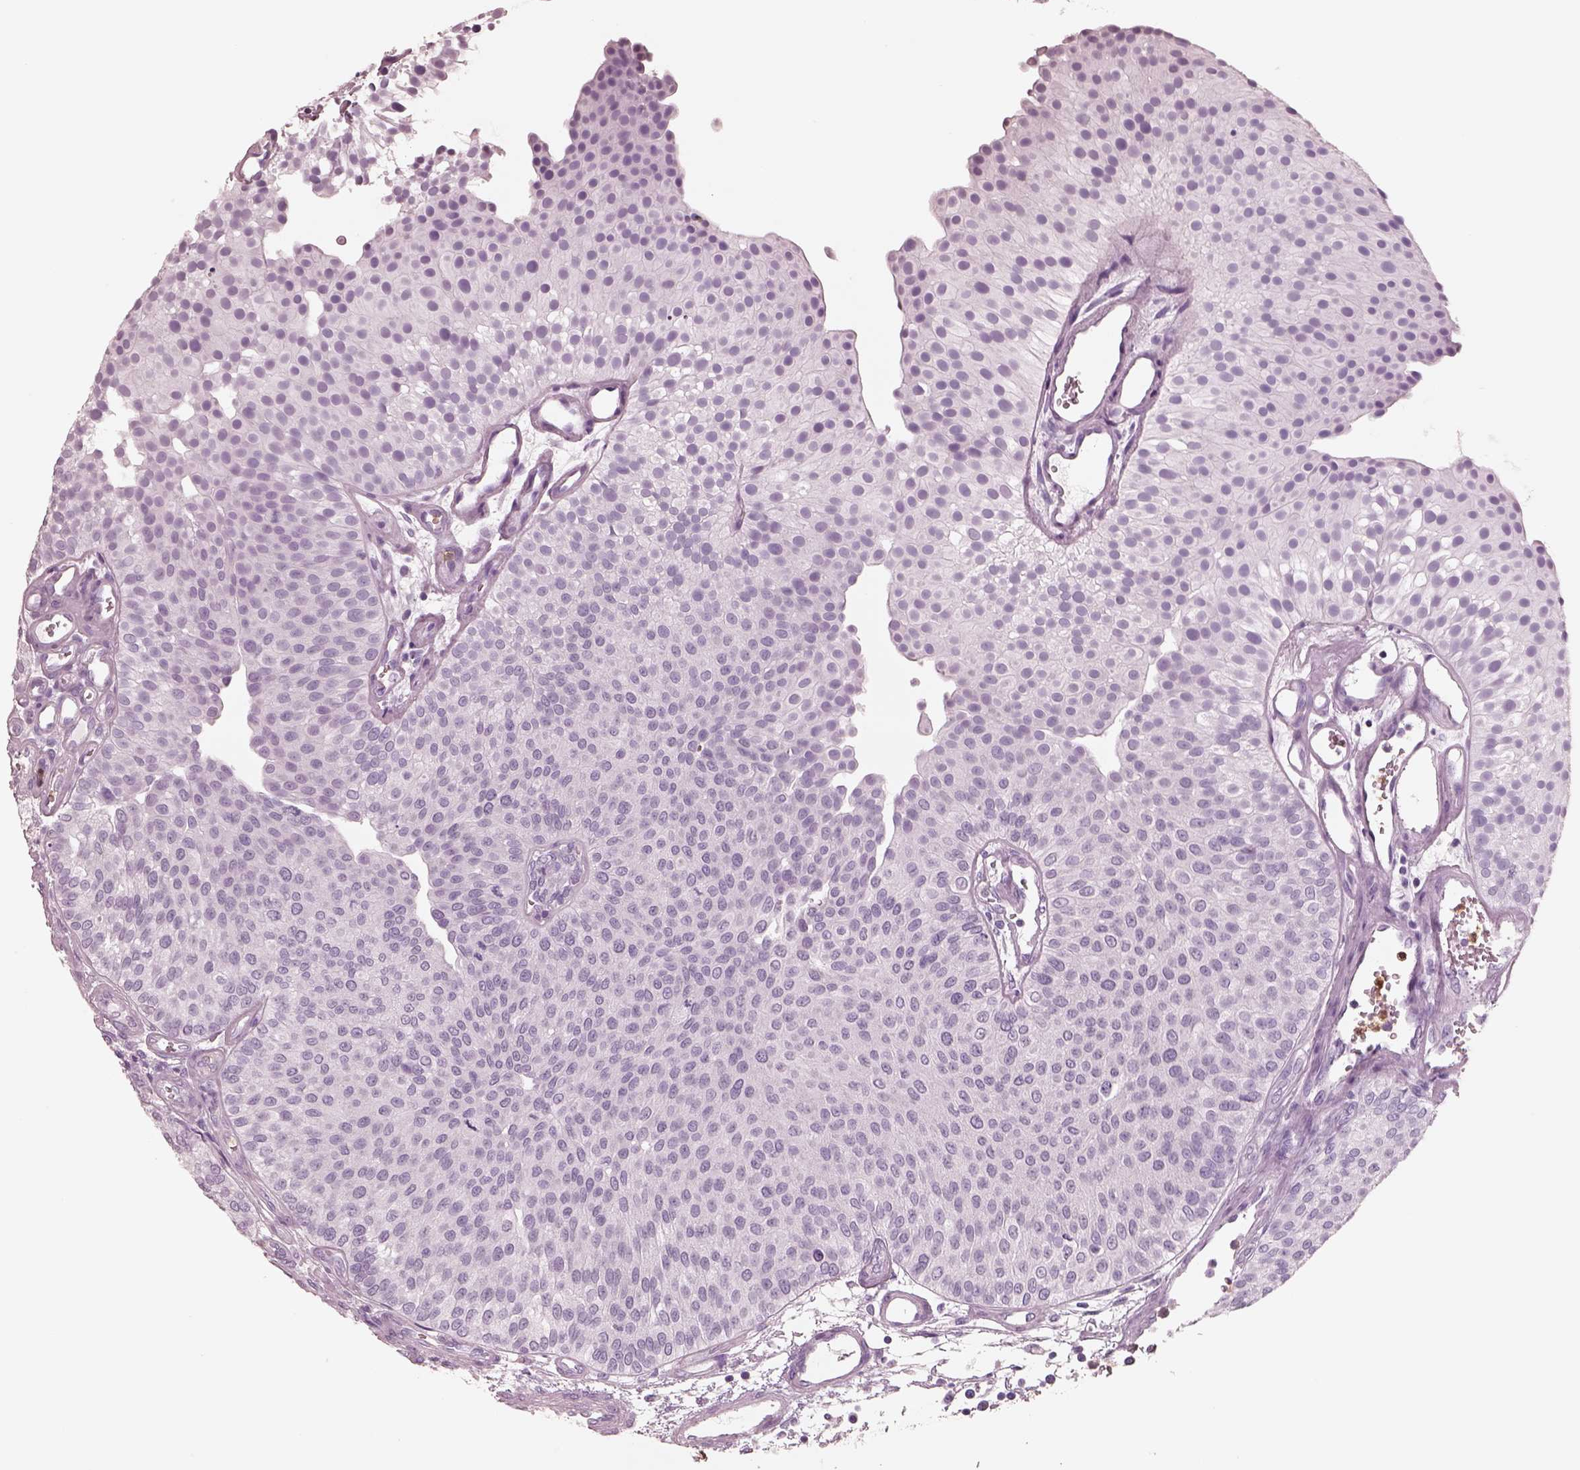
{"staining": {"intensity": "negative", "quantity": "none", "location": "none"}, "tissue": "urothelial cancer", "cell_type": "Tumor cells", "image_type": "cancer", "snomed": [{"axis": "morphology", "description": "Urothelial carcinoma, Low grade"}, {"axis": "topography", "description": "Urinary bladder"}], "caption": "Immunohistochemistry (IHC) image of neoplastic tissue: urothelial cancer stained with DAB reveals no significant protein expression in tumor cells. (DAB (3,3'-diaminobenzidine) IHC, high magnification).", "gene": "ELANE", "patient": {"sex": "female", "age": 87}}